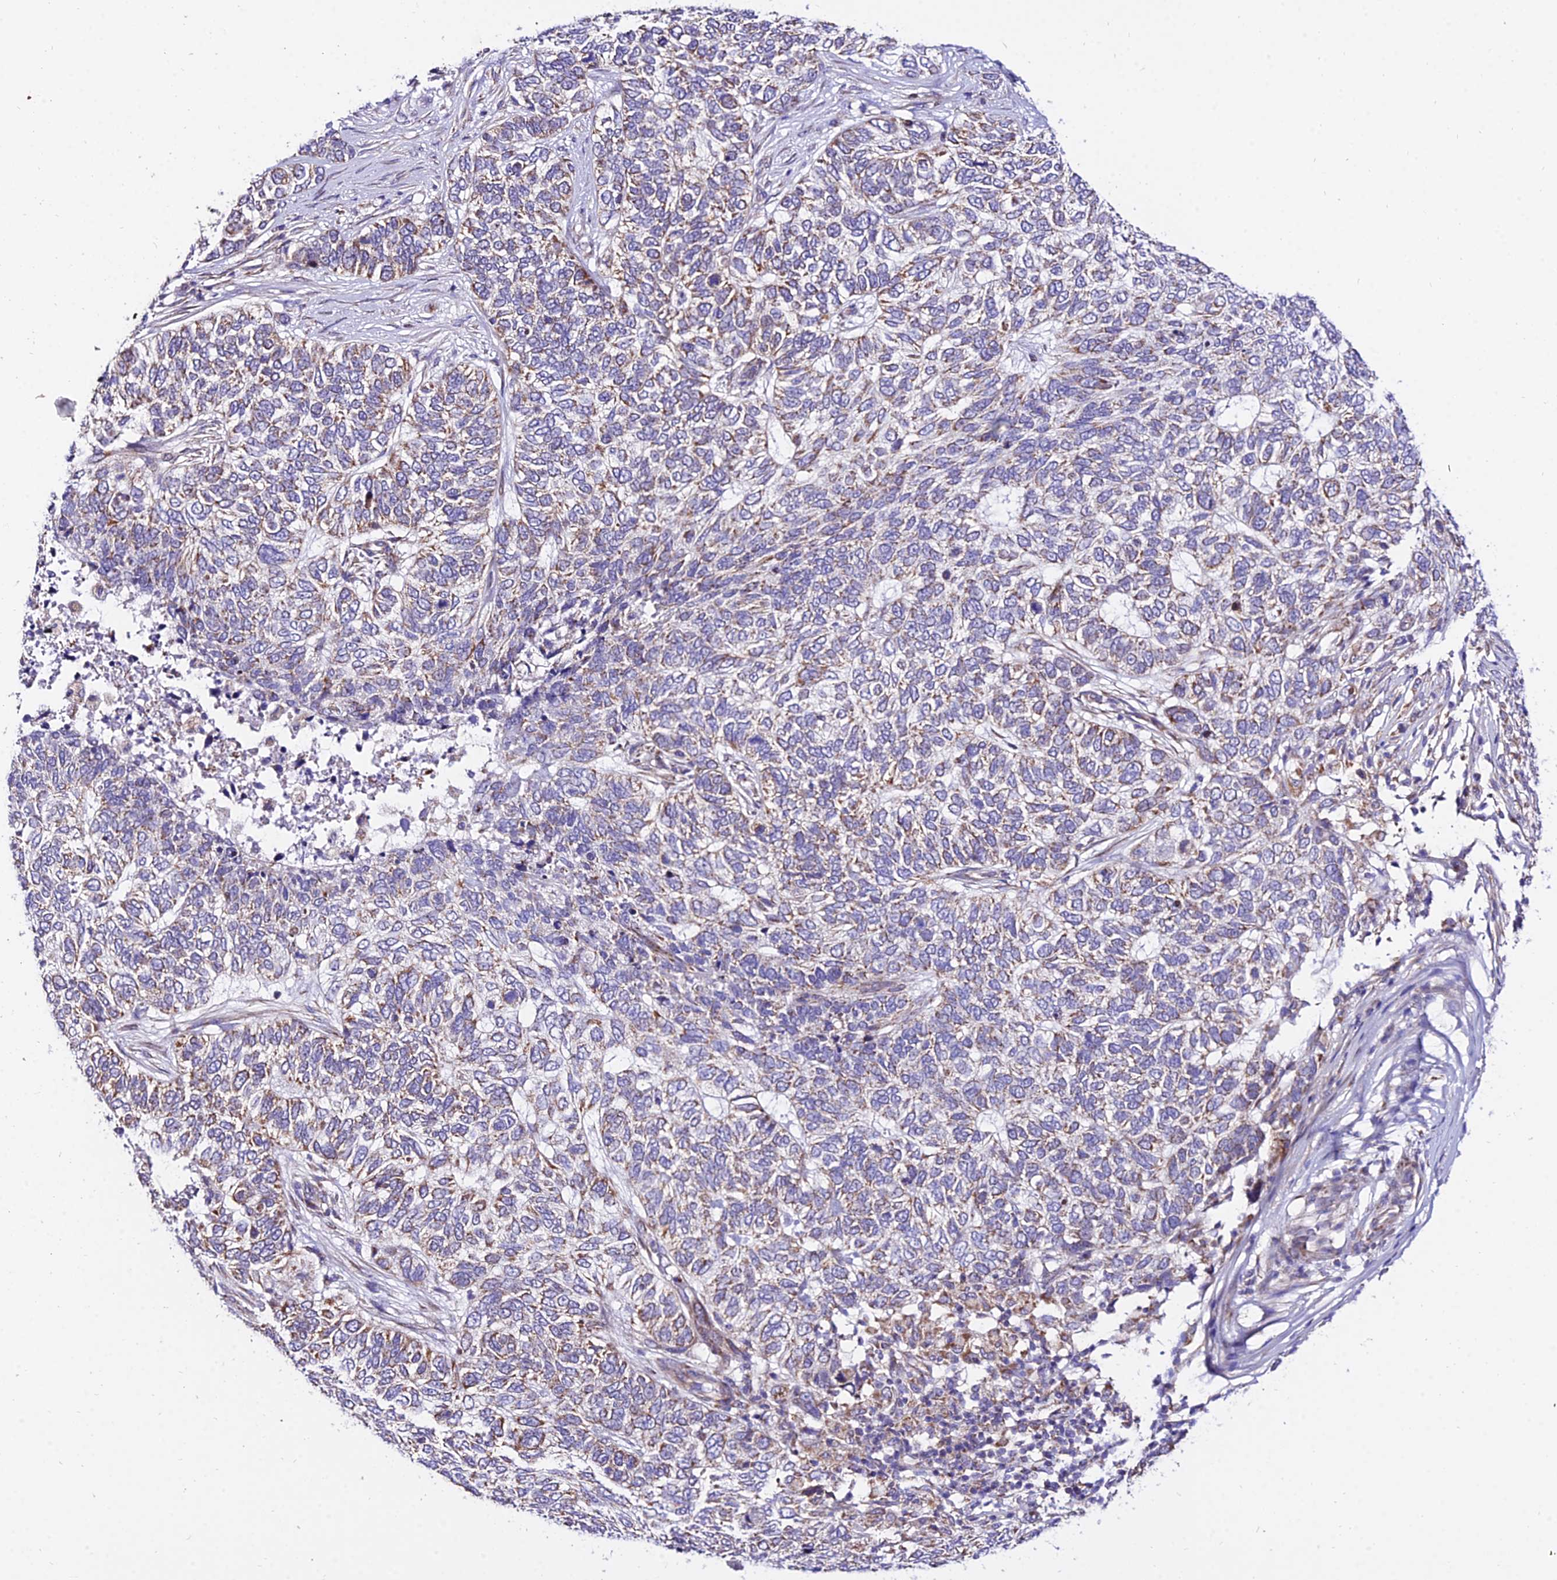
{"staining": {"intensity": "weak", "quantity": "<25%", "location": "cytoplasmic/membranous"}, "tissue": "skin cancer", "cell_type": "Tumor cells", "image_type": "cancer", "snomed": [{"axis": "morphology", "description": "Basal cell carcinoma"}, {"axis": "topography", "description": "Skin"}], "caption": "There is no significant staining in tumor cells of skin cancer.", "gene": "ATP5PB", "patient": {"sex": "female", "age": 65}}